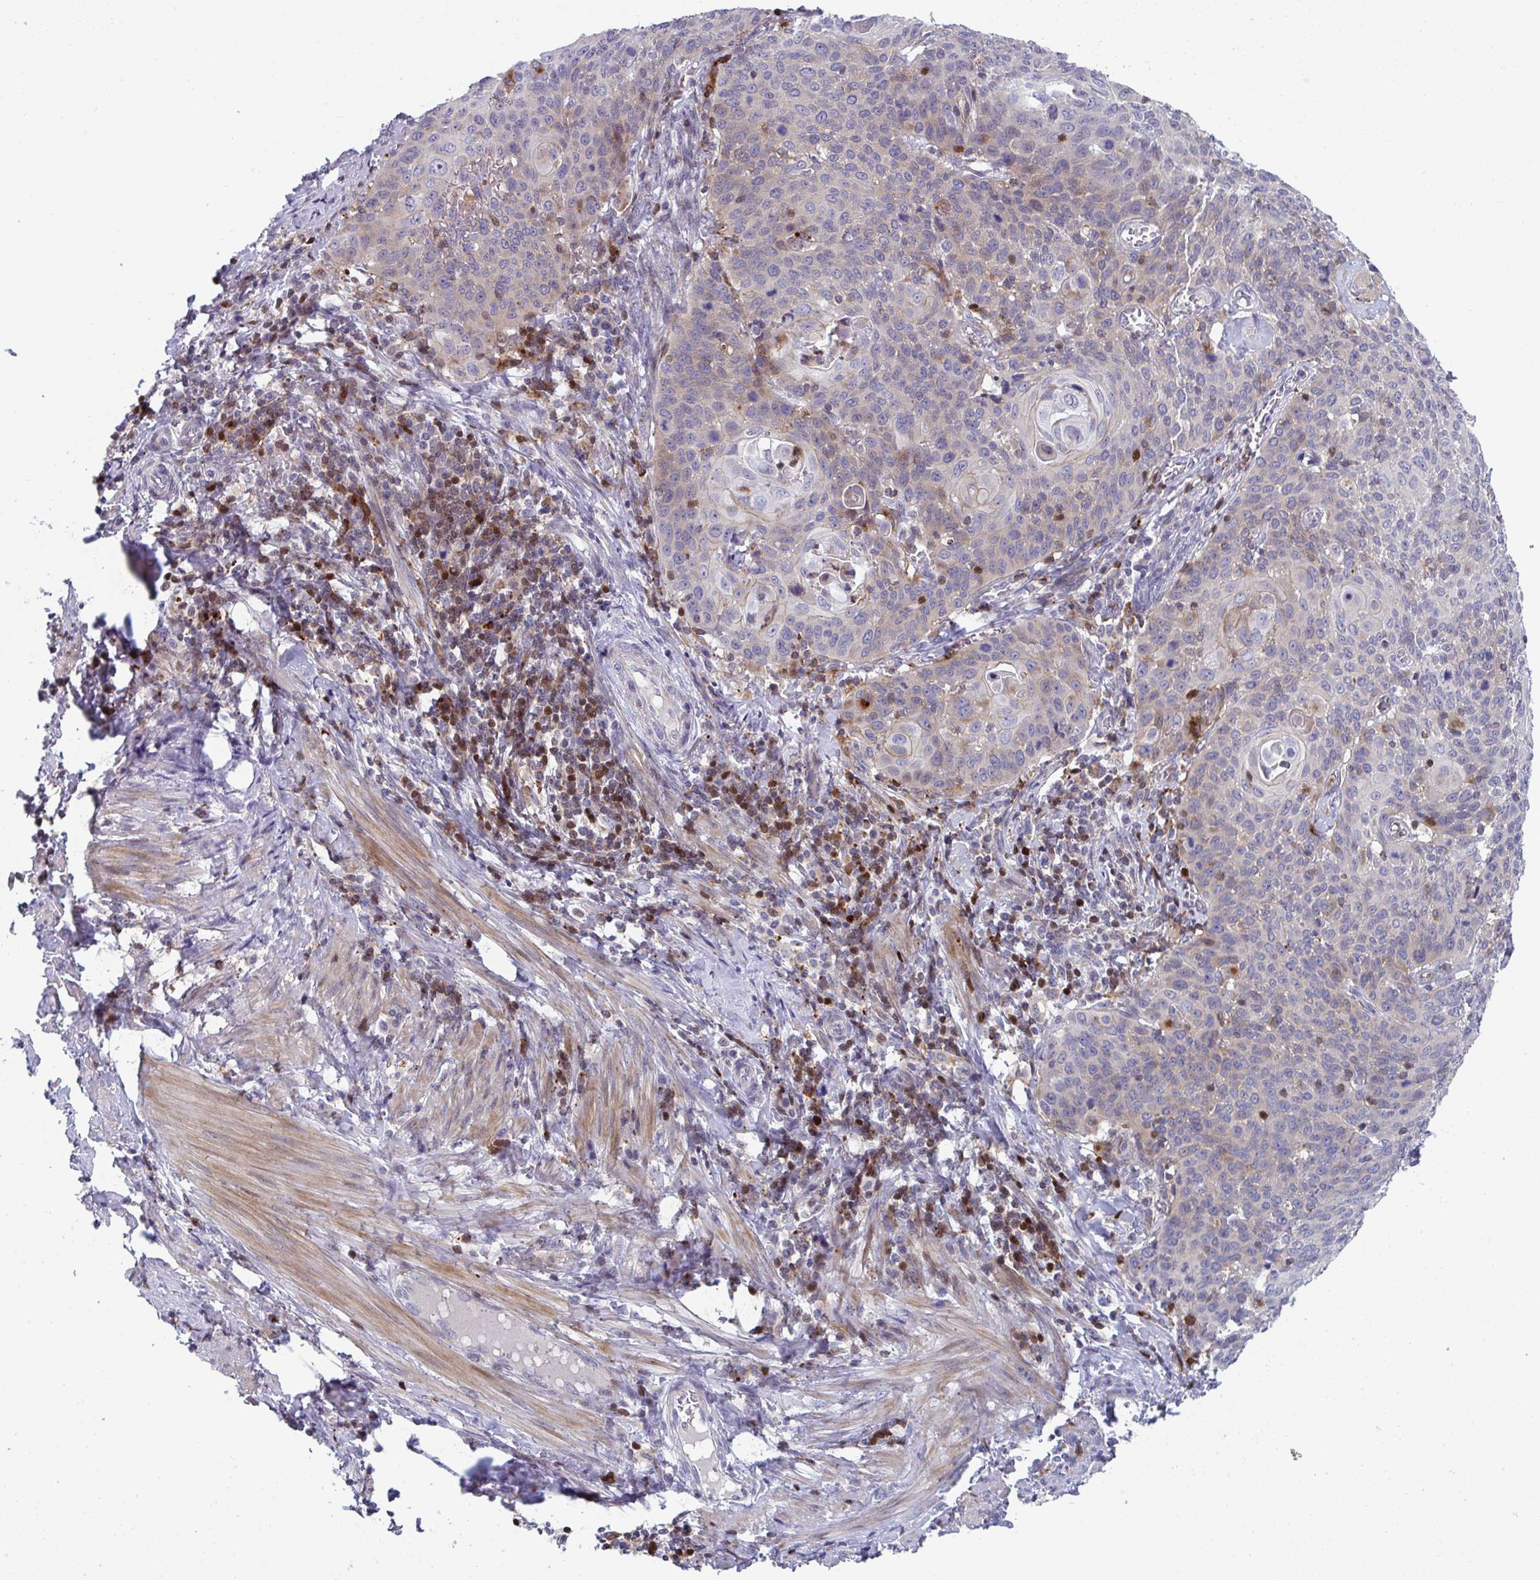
{"staining": {"intensity": "weak", "quantity": "<25%", "location": "cytoplasmic/membranous"}, "tissue": "cervical cancer", "cell_type": "Tumor cells", "image_type": "cancer", "snomed": [{"axis": "morphology", "description": "Squamous cell carcinoma, NOS"}, {"axis": "topography", "description": "Cervix"}], "caption": "DAB (3,3'-diaminobenzidine) immunohistochemical staining of human cervical squamous cell carcinoma reveals no significant positivity in tumor cells.", "gene": "AOC2", "patient": {"sex": "female", "age": 65}}